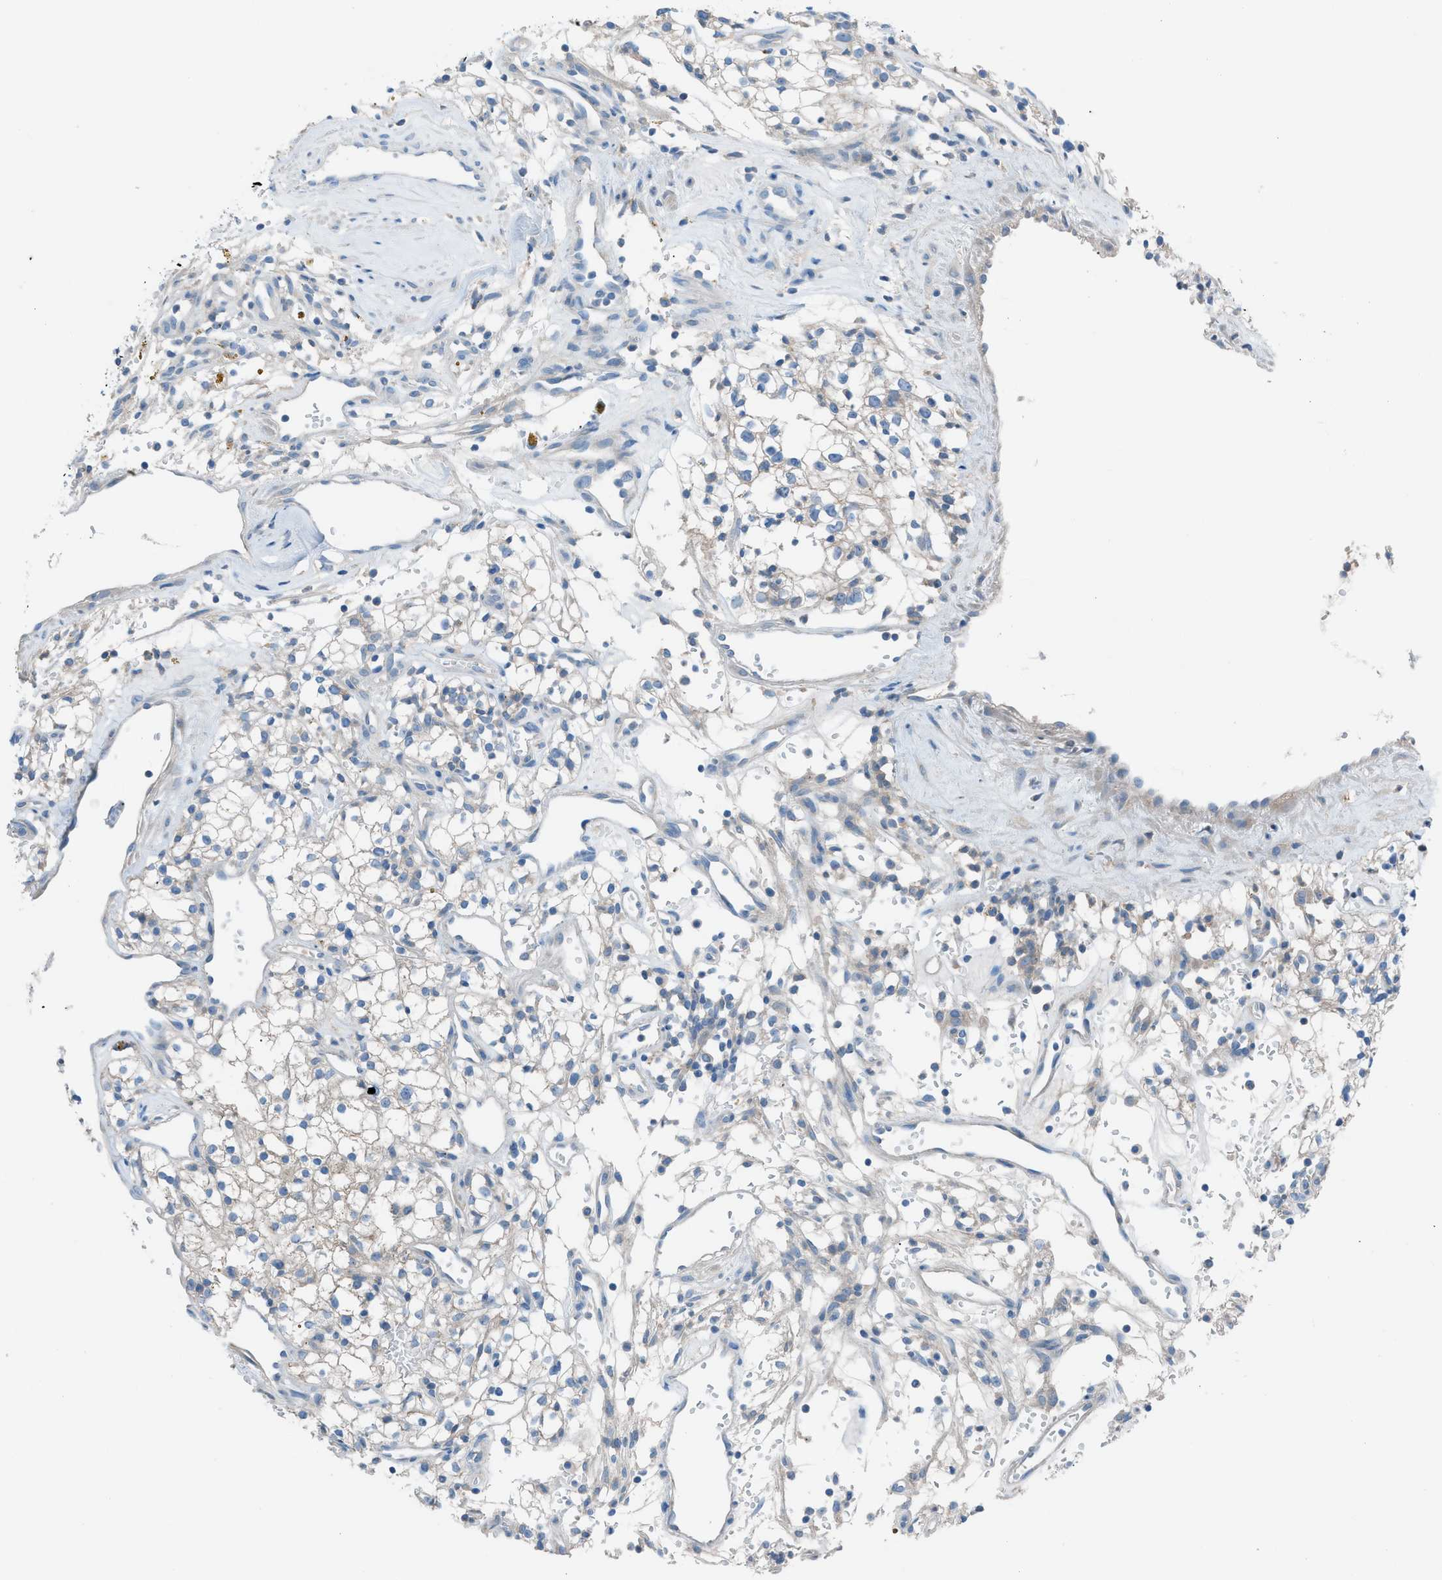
{"staining": {"intensity": "weak", "quantity": "<25%", "location": "cytoplasmic/membranous"}, "tissue": "renal cancer", "cell_type": "Tumor cells", "image_type": "cancer", "snomed": [{"axis": "morphology", "description": "Adenocarcinoma, NOS"}, {"axis": "topography", "description": "Kidney"}], "caption": "High magnification brightfield microscopy of adenocarcinoma (renal) stained with DAB (brown) and counterstained with hematoxylin (blue): tumor cells show no significant expression. (DAB (3,3'-diaminobenzidine) immunohistochemistry, high magnification).", "gene": "C5AR2", "patient": {"sex": "male", "age": 59}}